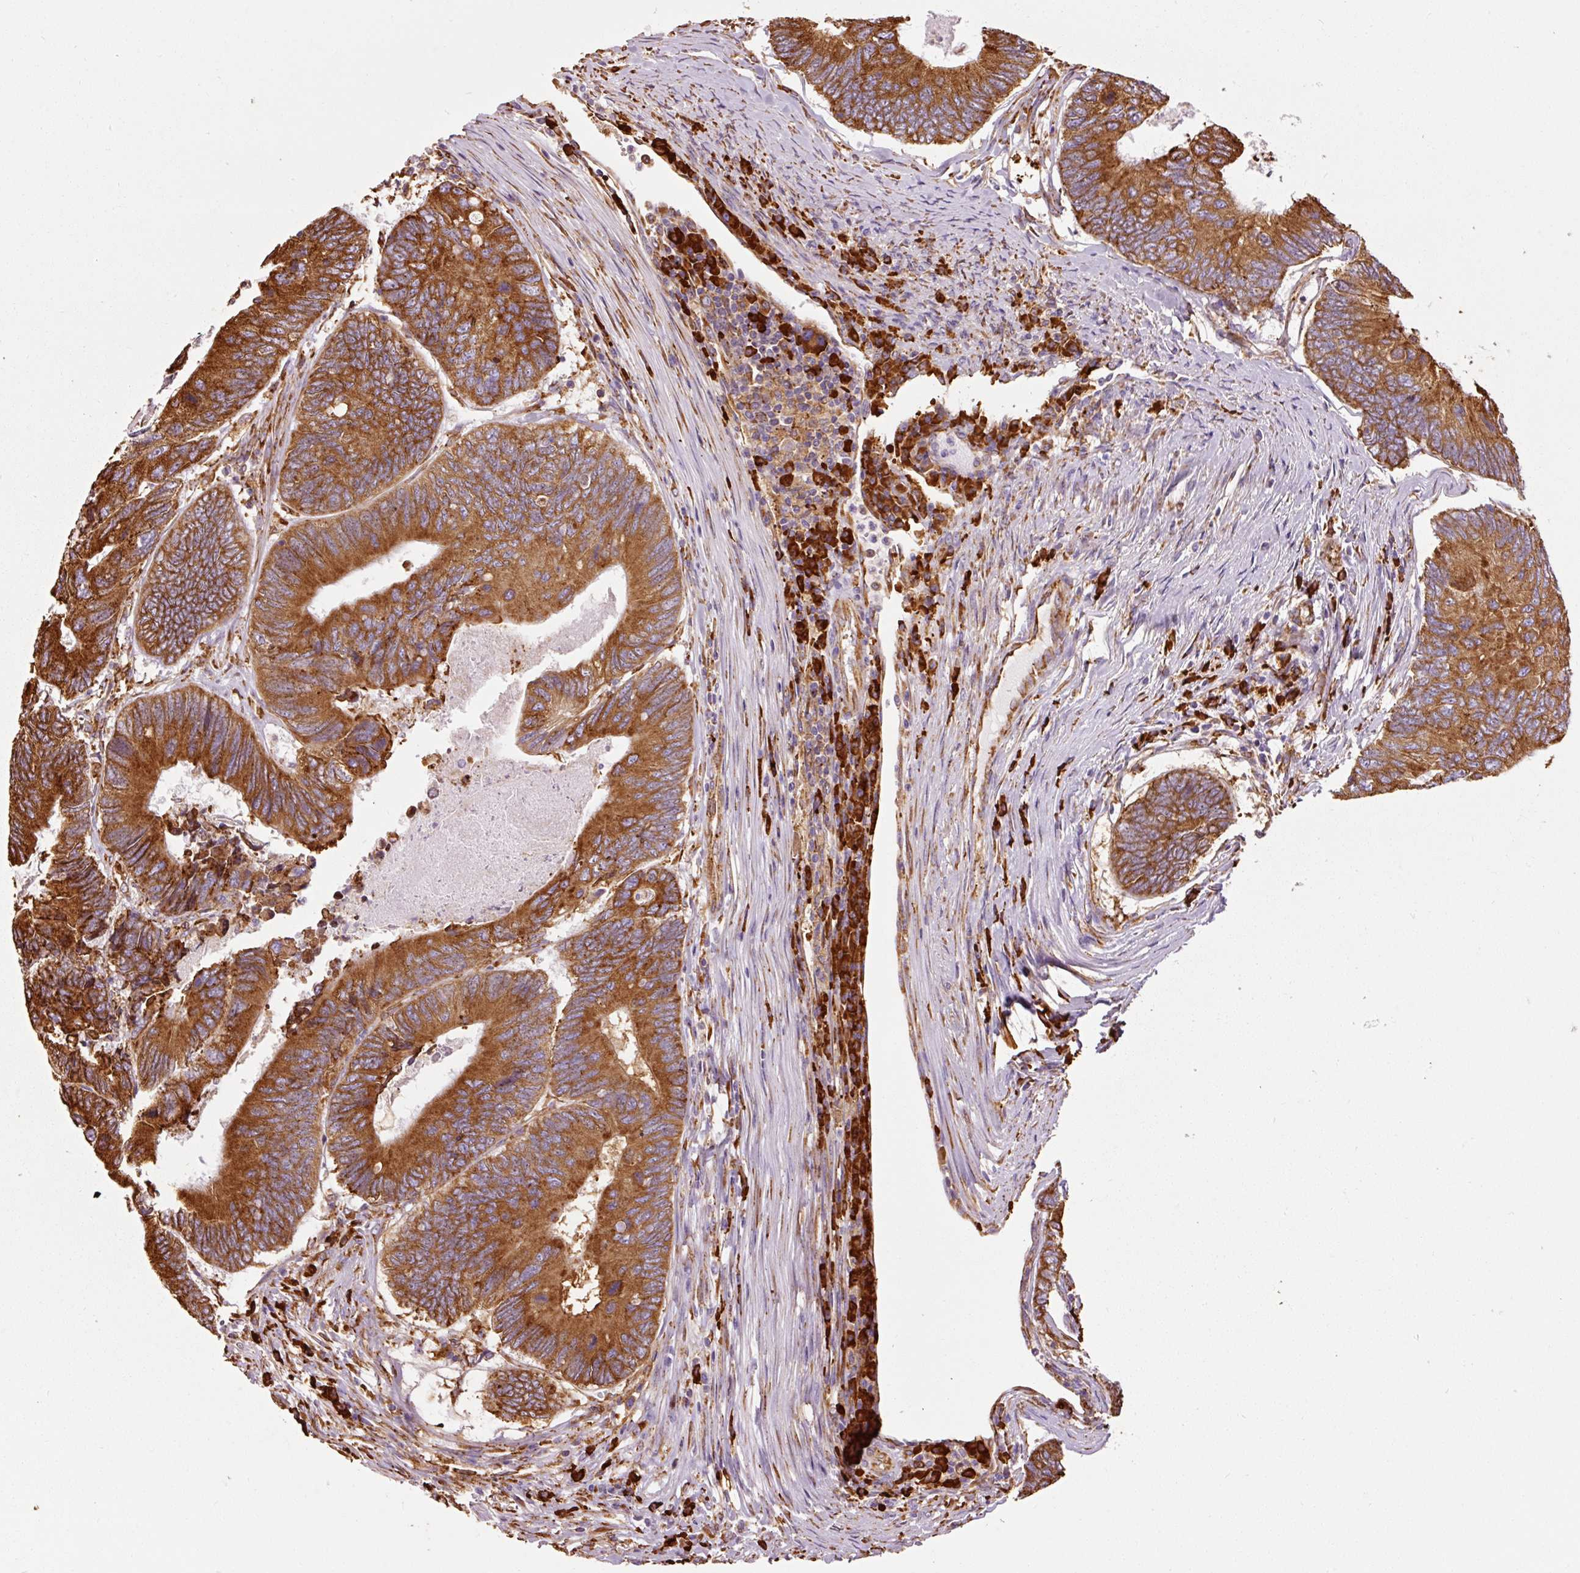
{"staining": {"intensity": "strong", "quantity": ">75%", "location": "cytoplasmic/membranous"}, "tissue": "colorectal cancer", "cell_type": "Tumor cells", "image_type": "cancer", "snomed": [{"axis": "morphology", "description": "Adenocarcinoma, NOS"}, {"axis": "topography", "description": "Colon"}], "caption": "DAB (3,3'-diaminobenzidine) immunohistochemical staining of human colorectal adenocarcinoma reveals strong cytoplasmic/membranous protein expression in approximately >75% of tumor cells.", "gene": "KLC1", "patient": {"sex": "female", "age": 67}}